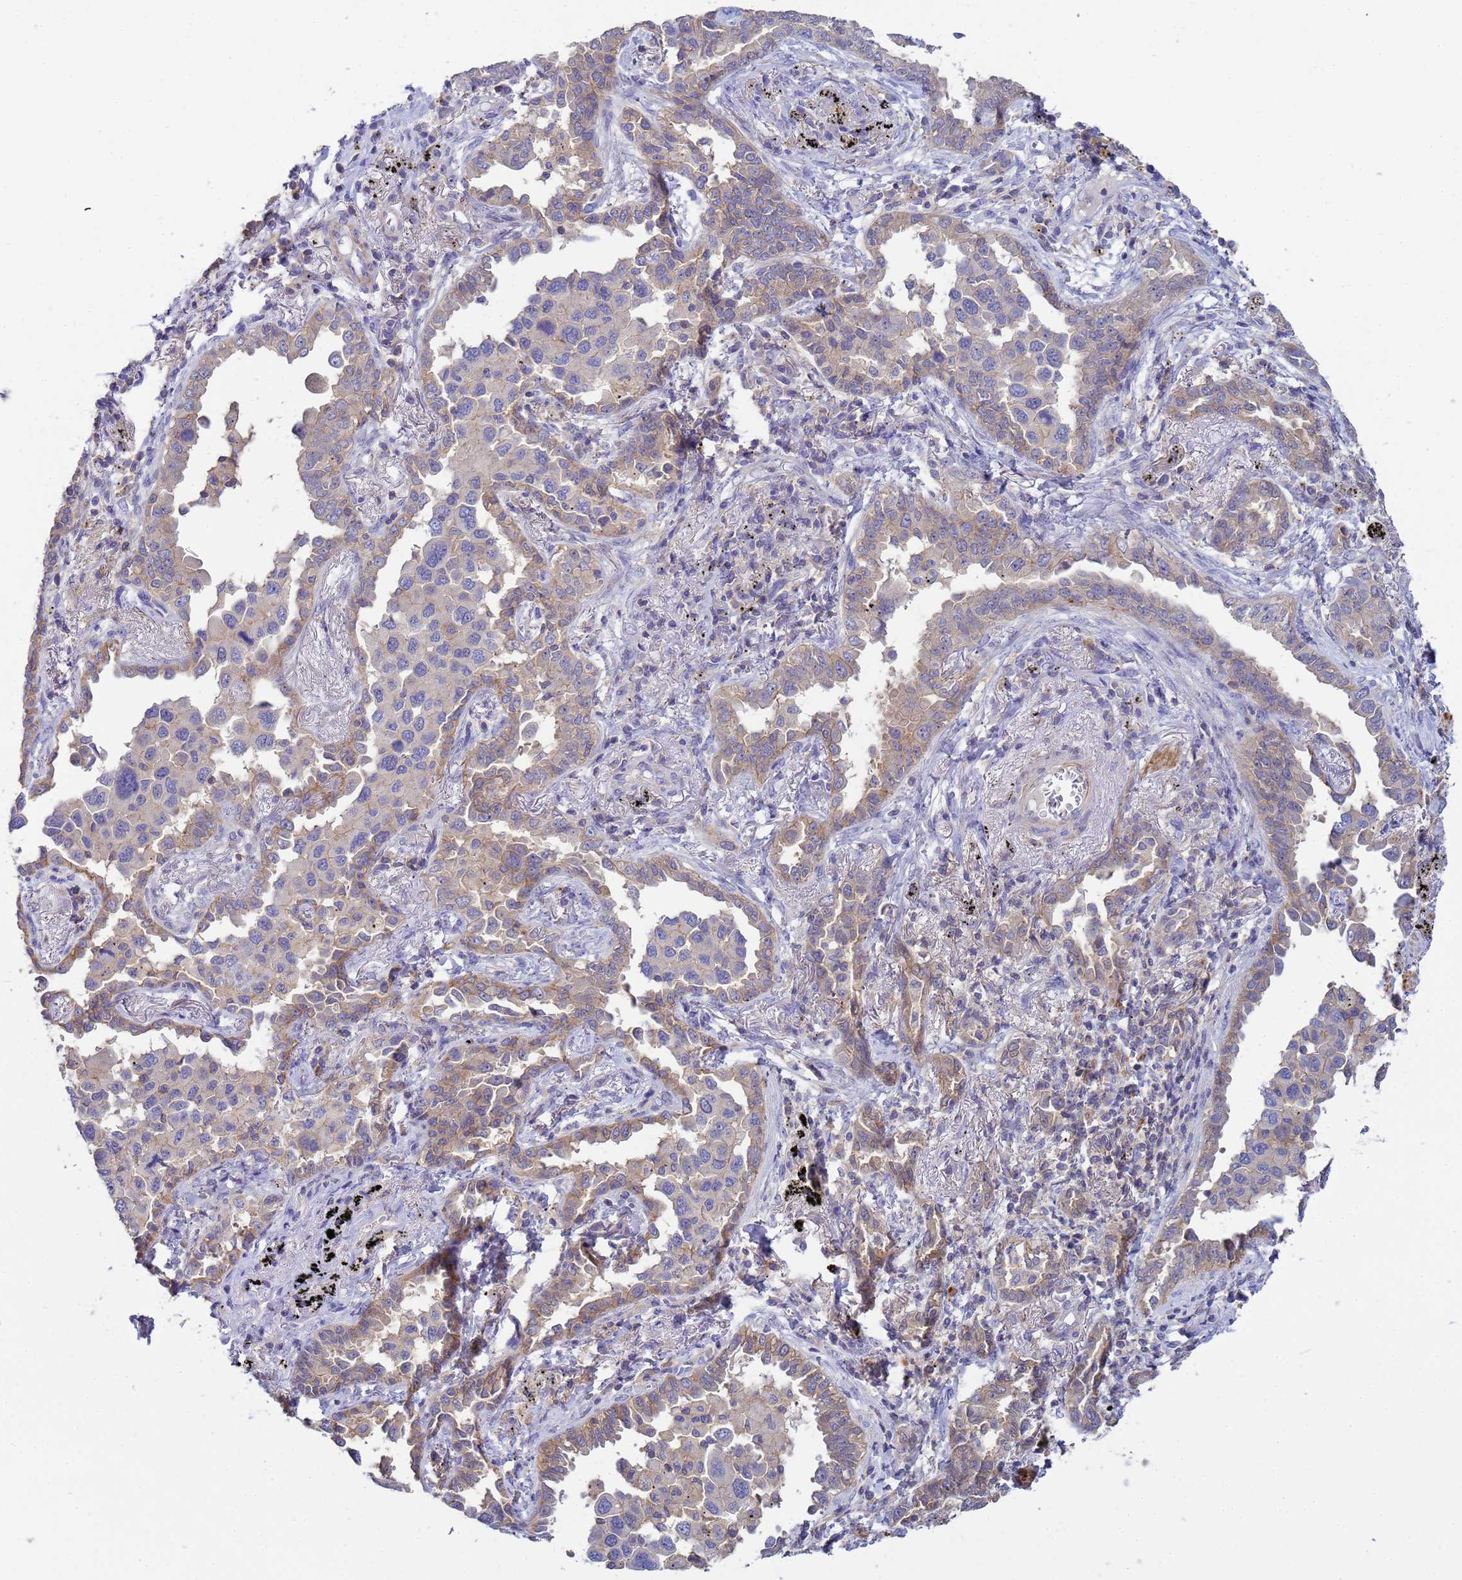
{"staining": {"intensity": "weak", "quantity": "25%-75%", "location": "cytoplasmic/membranous"}, "tissue": "lung cancer", "cell_type": "Tumor cells", "image_type": "cancer", "snomed": [{"axis": "morphology", "description": "Adenocarcinoma, NOS"}, {"axis": "topography", "description": "Lung"}], "caption": "IHC (DAB) staining of lung cancer (adenocarcinoma) shows weak cytoplasmic/membranous protein expression in approximately 25%-75% of tumor cells.", "gene": "KLHL13", "patient": {"sex": "male", "age": 67}}